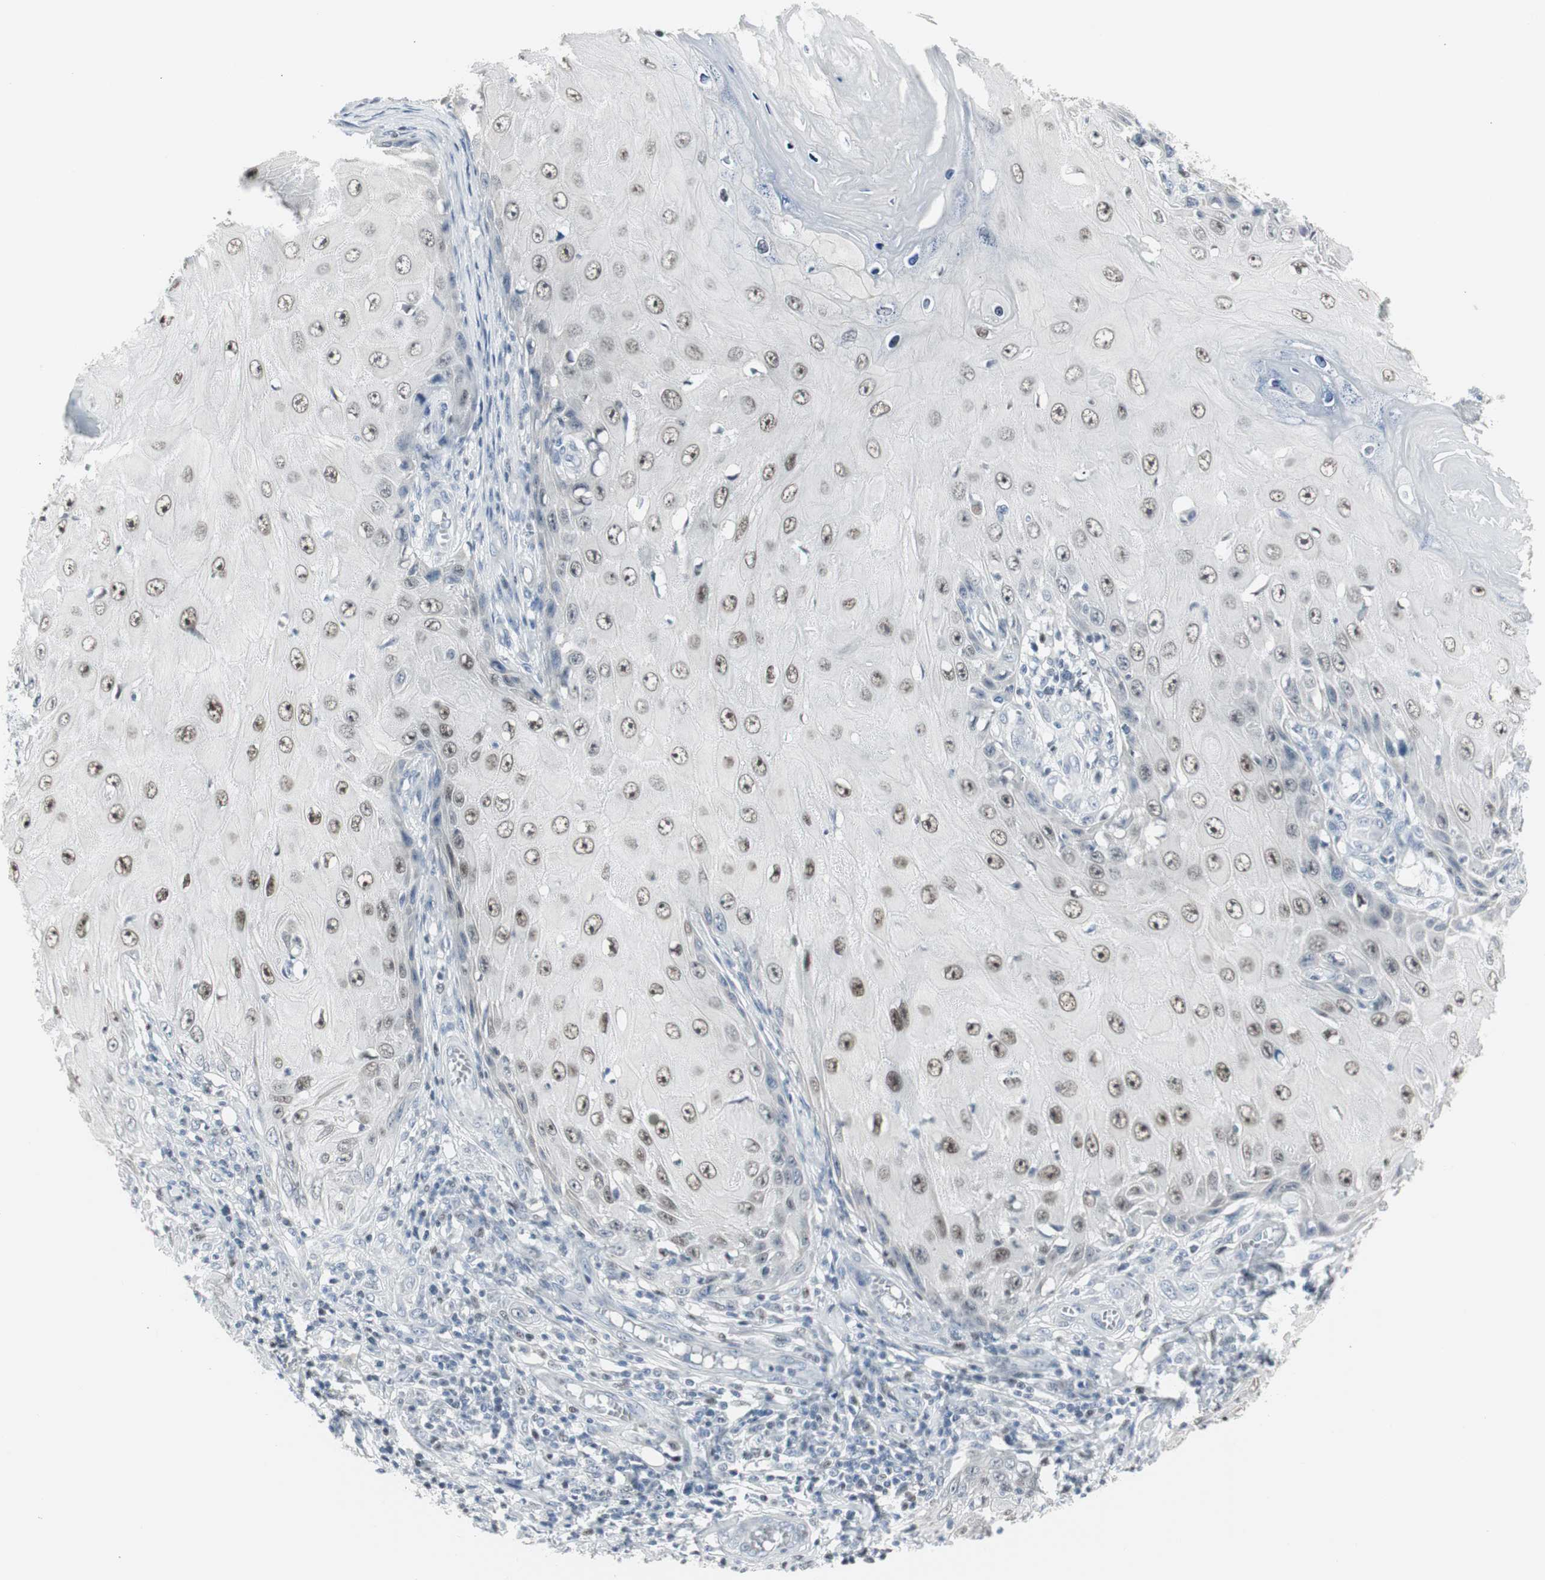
{"staining": {"intensity": "moderate", "quantity": ">75%", "location": "nuclear"}, "tissue": "skin cancer", "cell_type": "Tumor cells", "image_type": "cancer", "snomed": [{"axis": "morphology", "description": "Squamous cell carcinoma, NOS"}, {"axis": "topography", "description": "Skin"}], "caption": "A brown stain highlights moderate nuclear positivity of a protein in human skin cancer (squamous cell carcinoma) tumor cells. (Brightfield microscopy of DAB IHC at high magnification).", "gene": "ZBTB7B", "patient": {"sex": "female", "age": 73}}